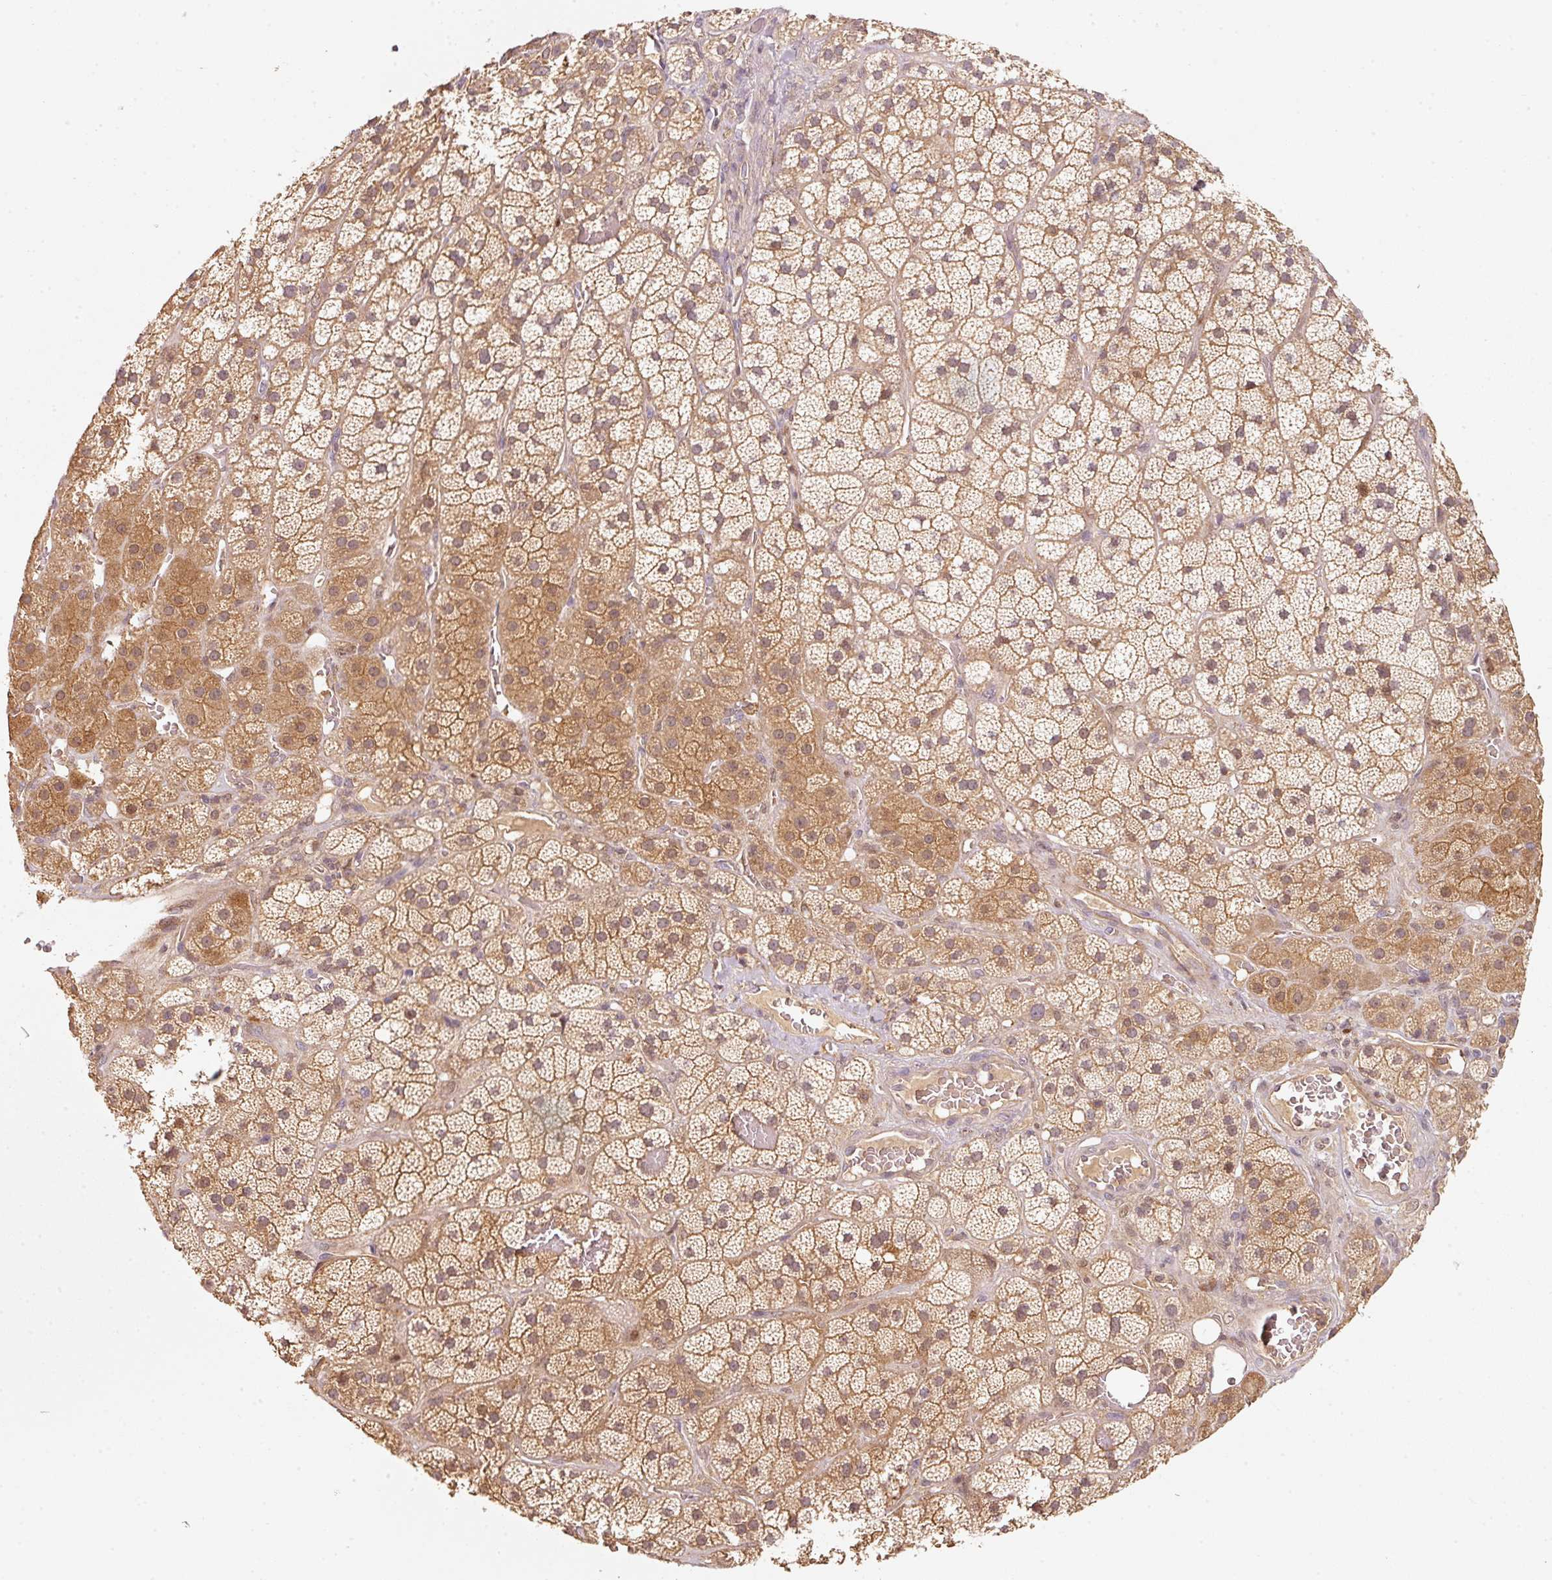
{"staining": {"intensity": "moderate", "quantity": ">75%", "location": "cytoplasmic/membranous"}, "tissue": "adrenal gland", "cell_type": "Glandular cells", "image_type": "normal", "snomed": [{"axis": "morphology", "description": "Normal tissue, NOS"}, {"axis": "topography", "description": "Adrenal gland"}], "caption": "The histopathology image exhibits staining of unremarkable adrenal gland, revealing moderate cytoplasmic/membranous protein positivity (brown color) within glandular cells.", "gene": "RRAS2", "patient": {"sex": "male", "age": 57}}